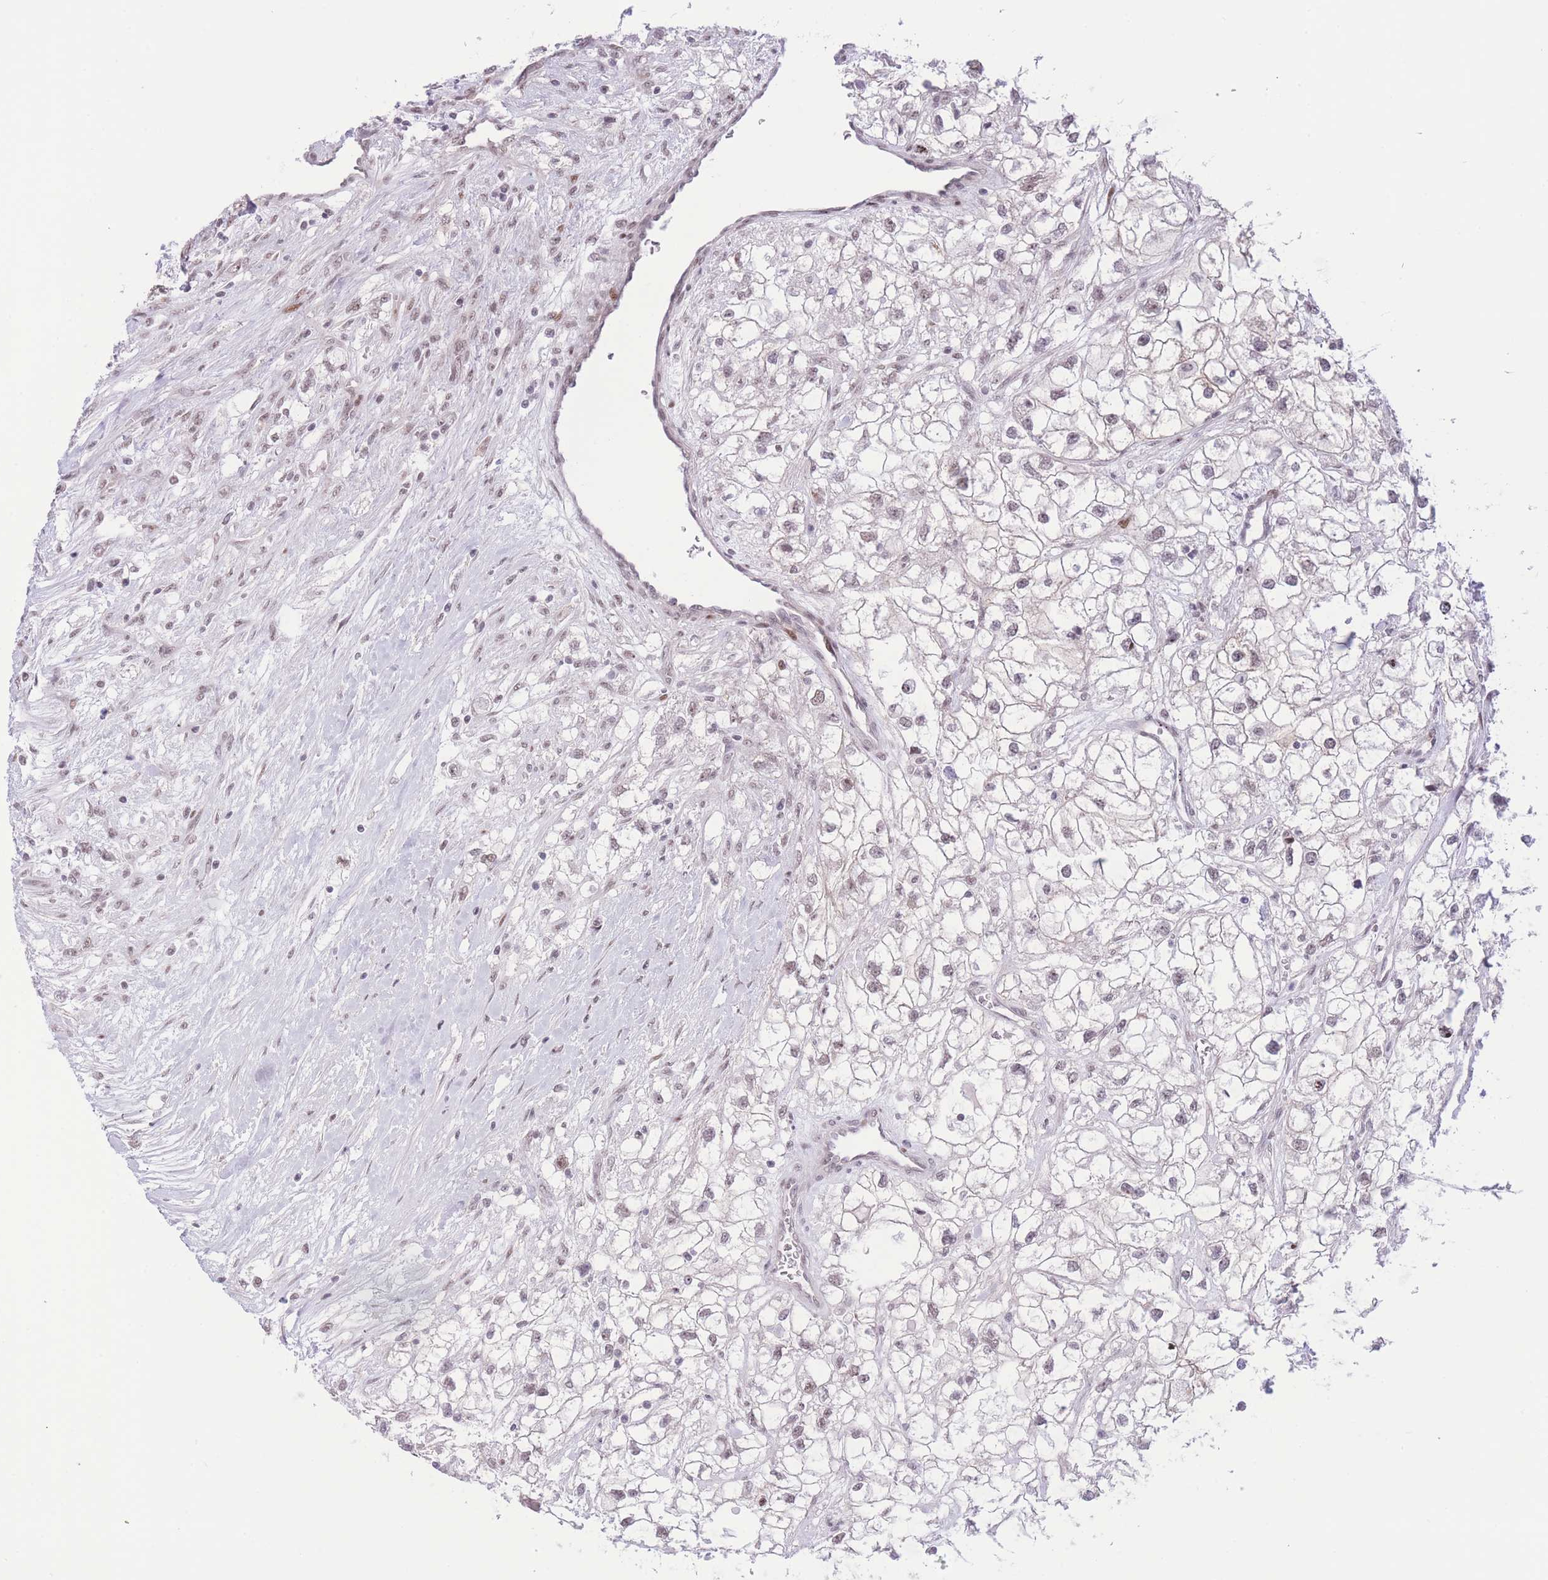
{"staining": {"intensity": "weak", "quantity": "25%-75%", "location": "nuclear"}, "tissue": "renal cancer", "cell_type": "Tumor cells", "image_type": "cancer", "snomed": [{"axis": "morphology", "description": "Adenocarcinoma, NOS"}, {"axis": "topography", "description": "Kidney"}], "caption": "Protein staining reveals weak nuclear positivity in approximately 25%-75% of tumor cells in renal cancer.", "gene": "PCIF1", "patient": {"sex": "male", "age": 59}}